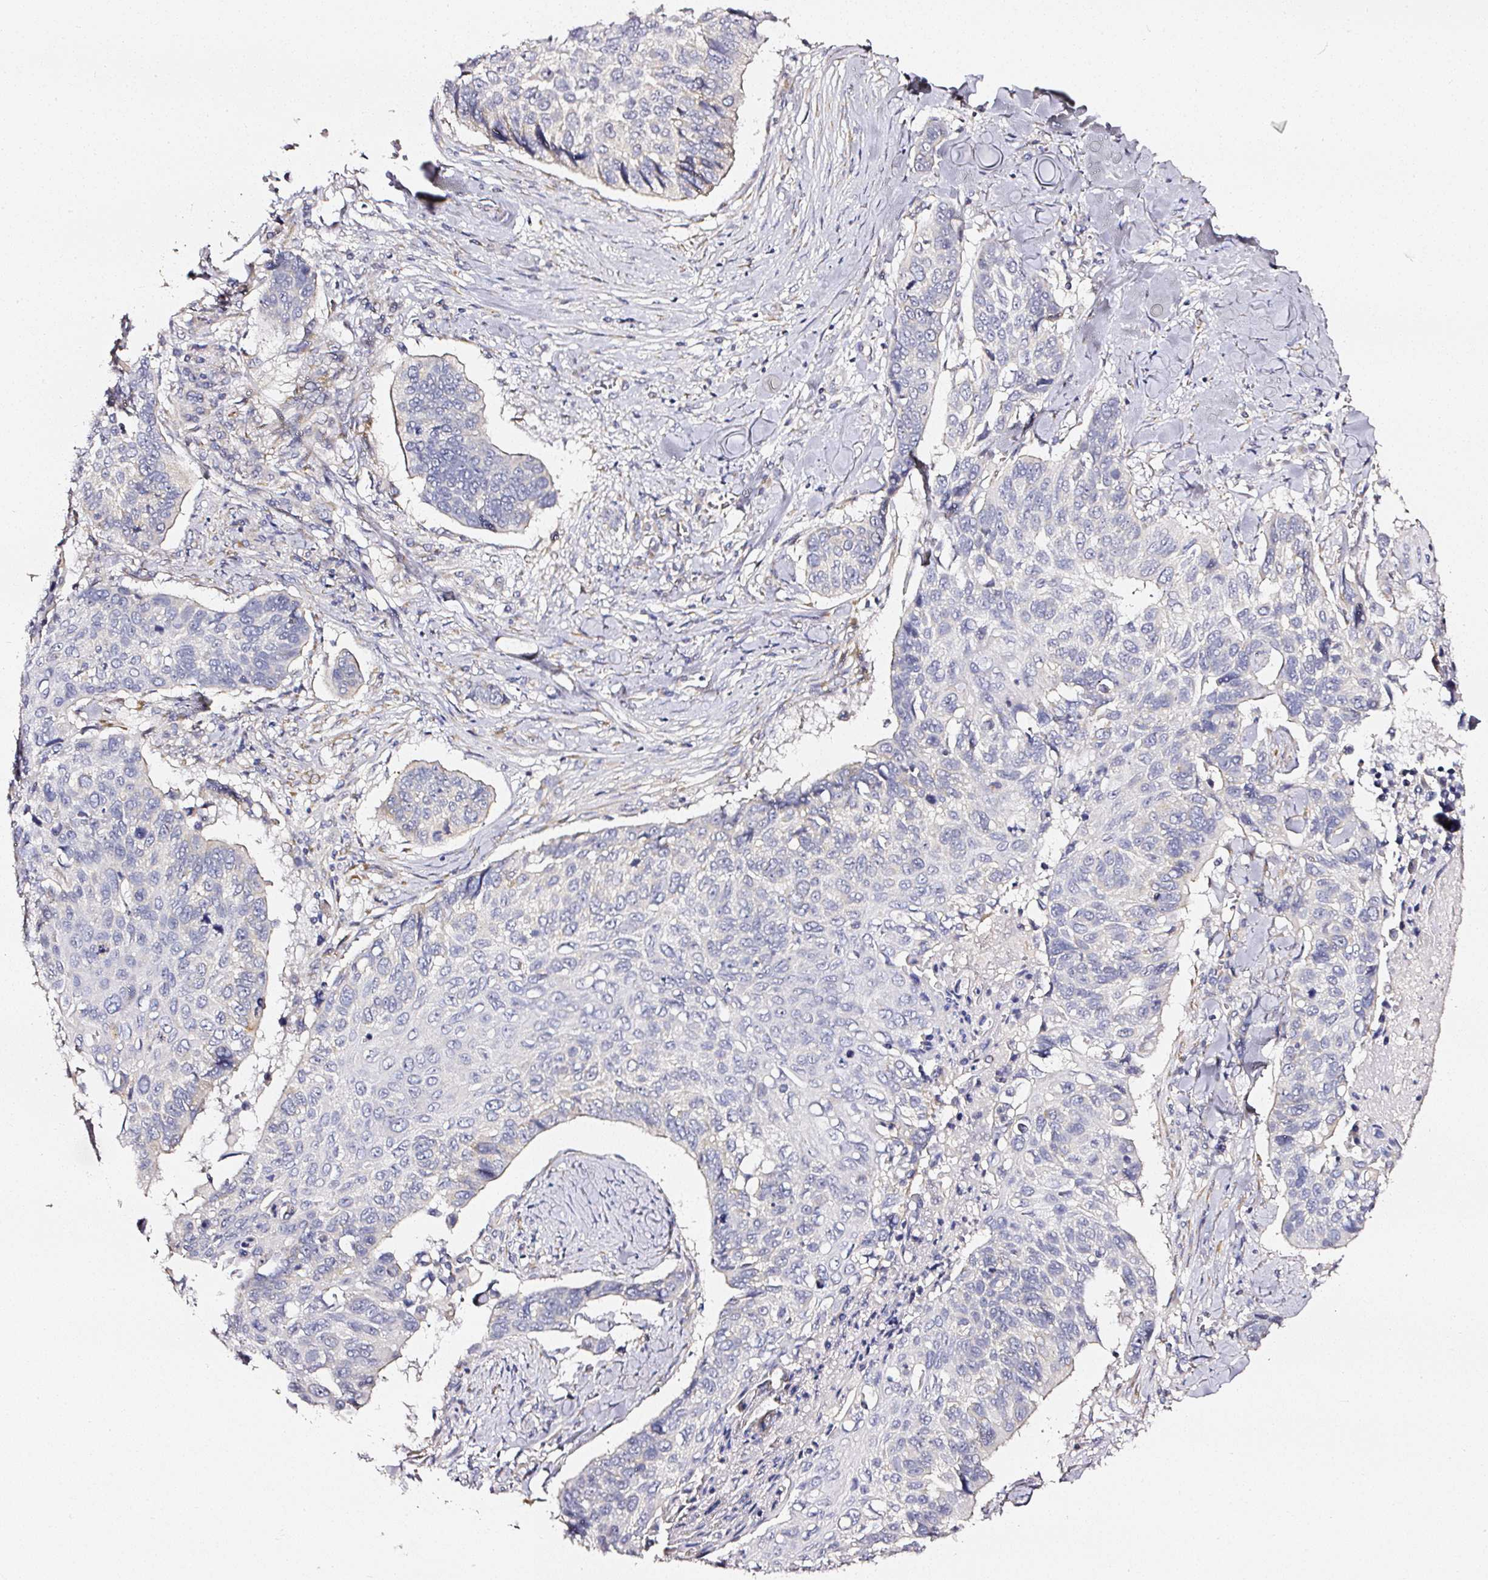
{"staining": {"intensity": "negative", "quantity": "none", "location": "none"}, "tissue": "lung cancer", "cell_type": "Tumor cells", "image_type": "cancer", "snomed": [{"axis": "morphology", "description": "Squamous cell carcinoma, NOS"}, {"axis": "topography", "description": "Lung"}], "caption": "The image displays no significant positivity in tumor cells of lung cancer (squamous cell carcinoma). Nuclei are stained in blue.", "gene": "NTRK1", "patient": {"sex": "male", "age": 62}}